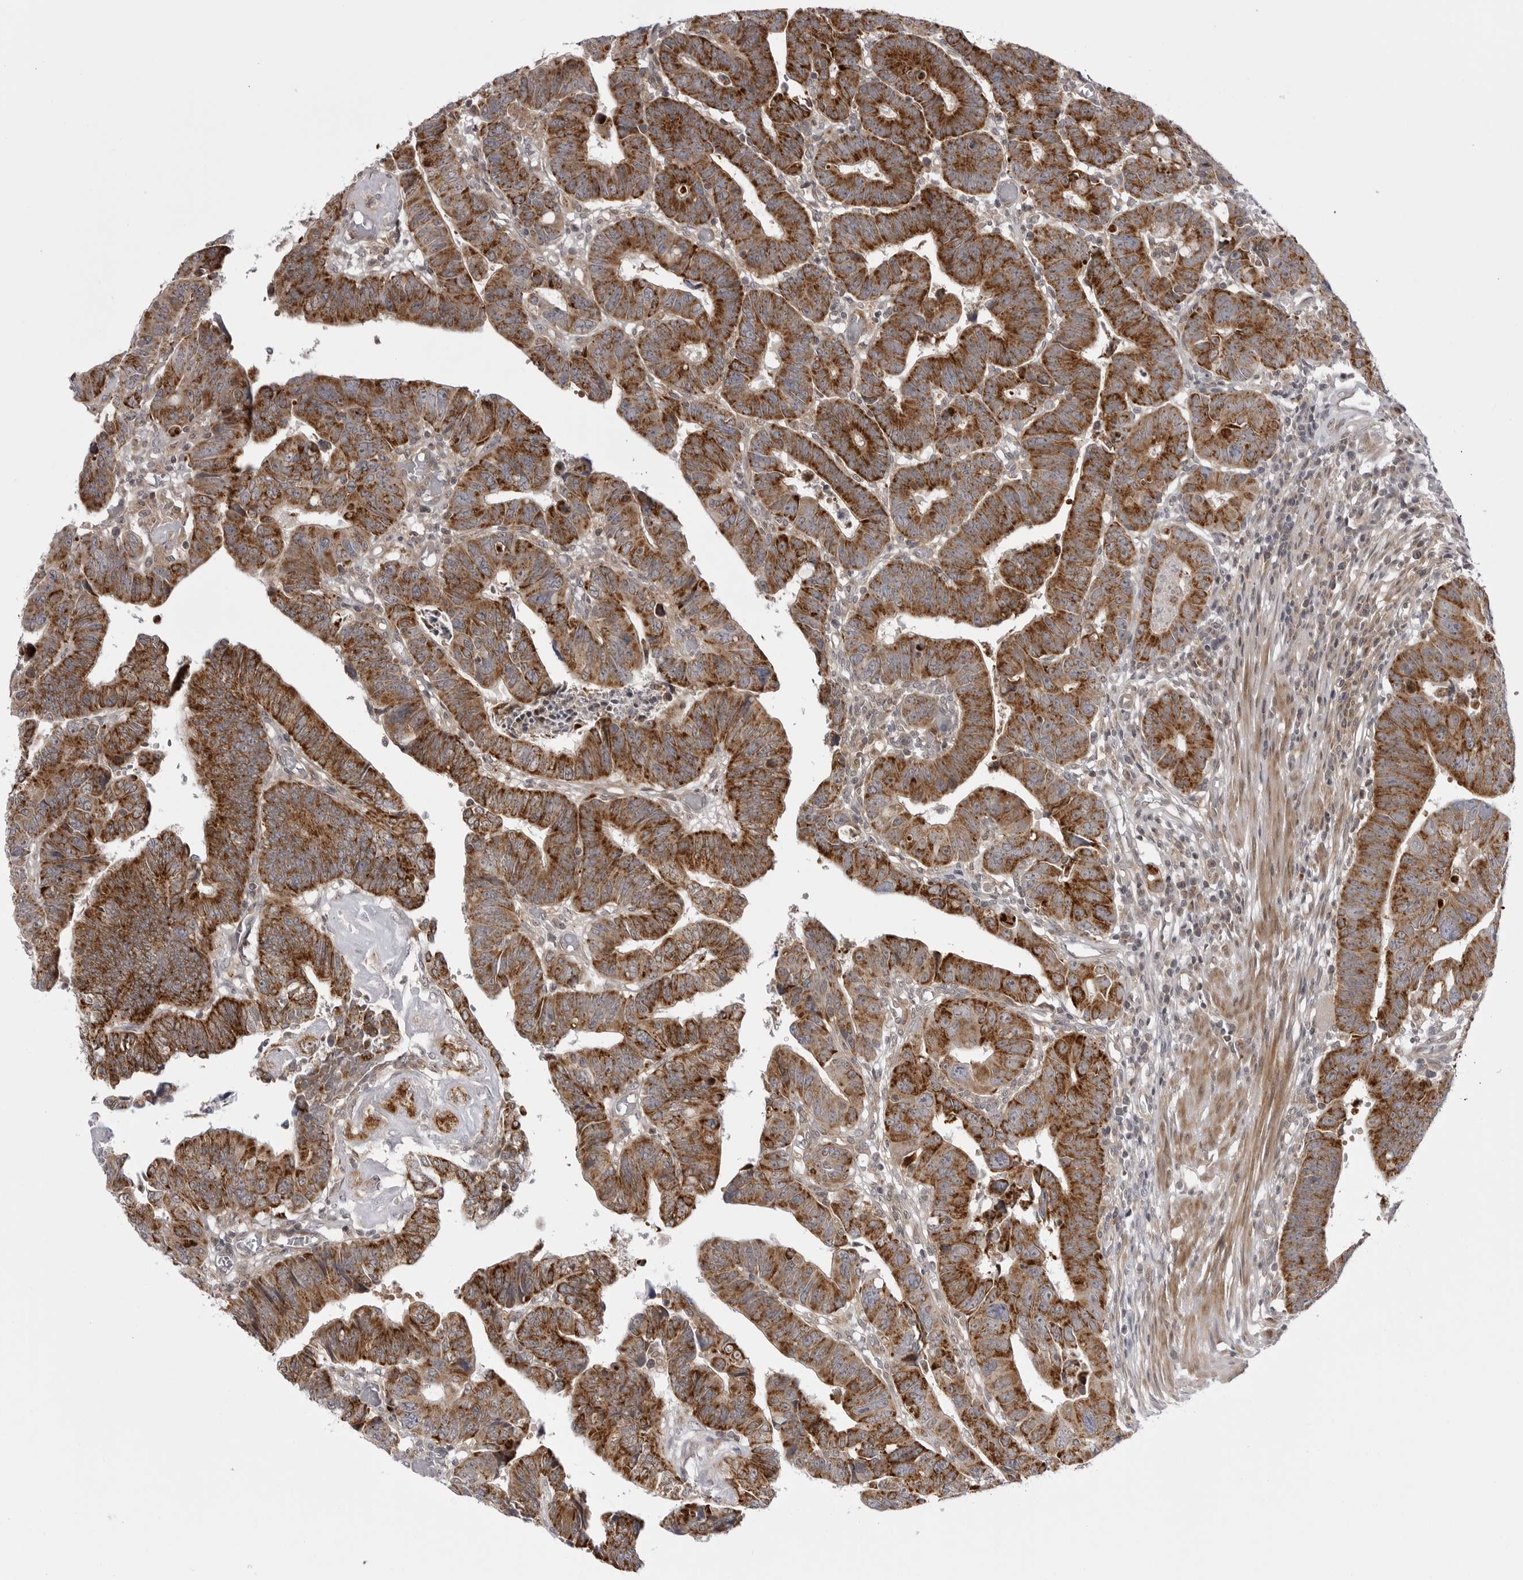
{"staining": {"intensity": "strong", "quantity": ">75%", "location": "cytoplasmic/membranous"}, "tissue": "colorectal cancer", "cell_type": "Tumor cells", "image_type": "cancer", "snomed": [{"axis": "morphology", "description": "Adenocarcinoma, NOS"}, {"axis": "topography", "description": "Rectum"}], "caption": "High-power microscopy captured an immunohistochemistry (IHC) histopathology image of colorectal cancer, revealing strong cytoplasmic/membranous staining in about >75% of tumor cells.", "gene": "CCDC18", "patient": {"sex": "female", "age": 65}}